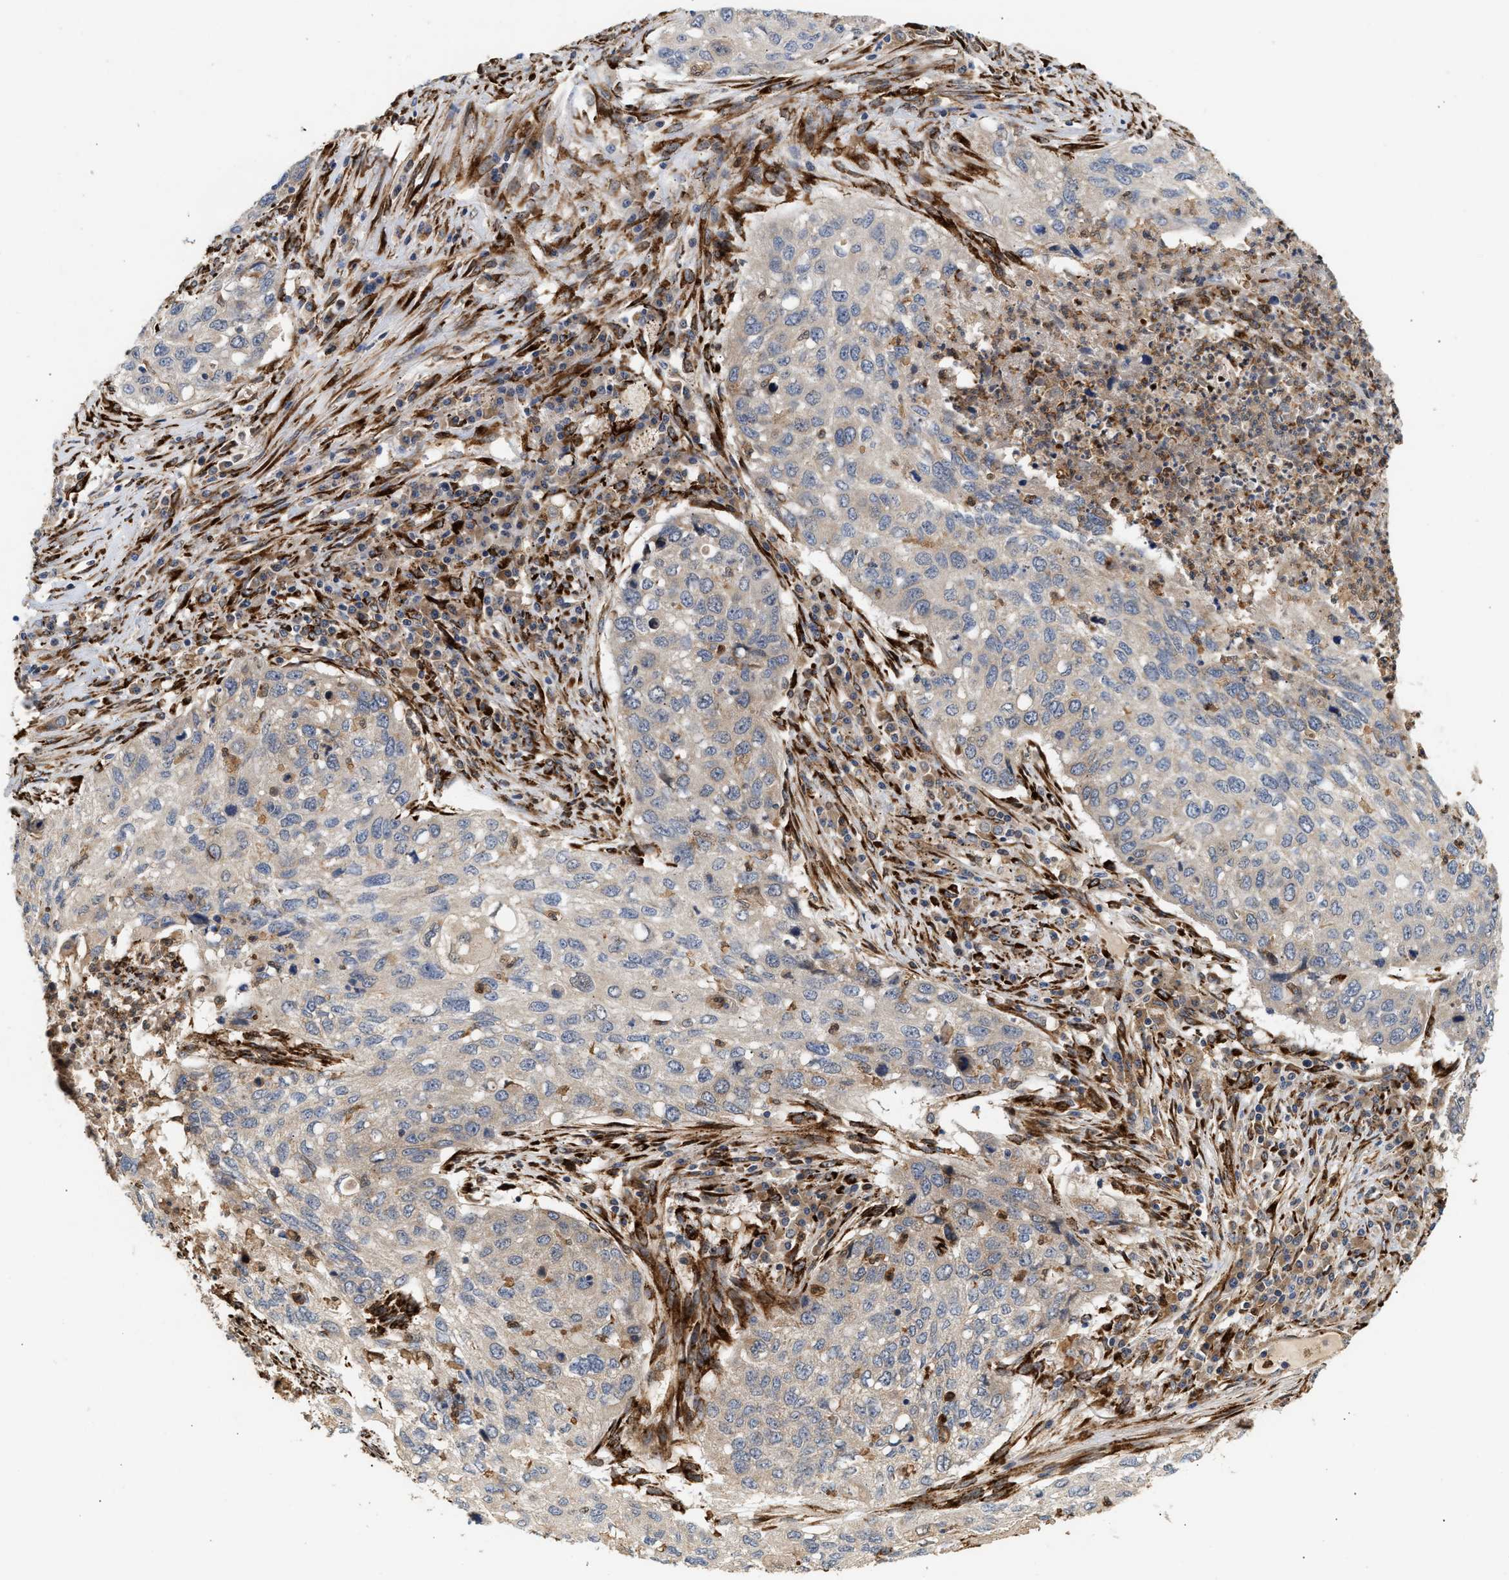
{"staining": {"intensity": "weak", "quantity": "<25%", "location": "cytoplasmic/membranous"}, "tissue": "lung cancer", "cell_type": "Tumor cells", "image_type": "cancer", "snomed": [{"axis": "morphology", "description": "Squamous cell carcinoma, NOS"}, {"axis": "topography", "description": "Lung"}], "caption": "Tumor cells show no significant staining in lung cancer (squamous cell carcinoma).", "gene": "PLCD1", "patient": {"sex": "female", "age": 63}}